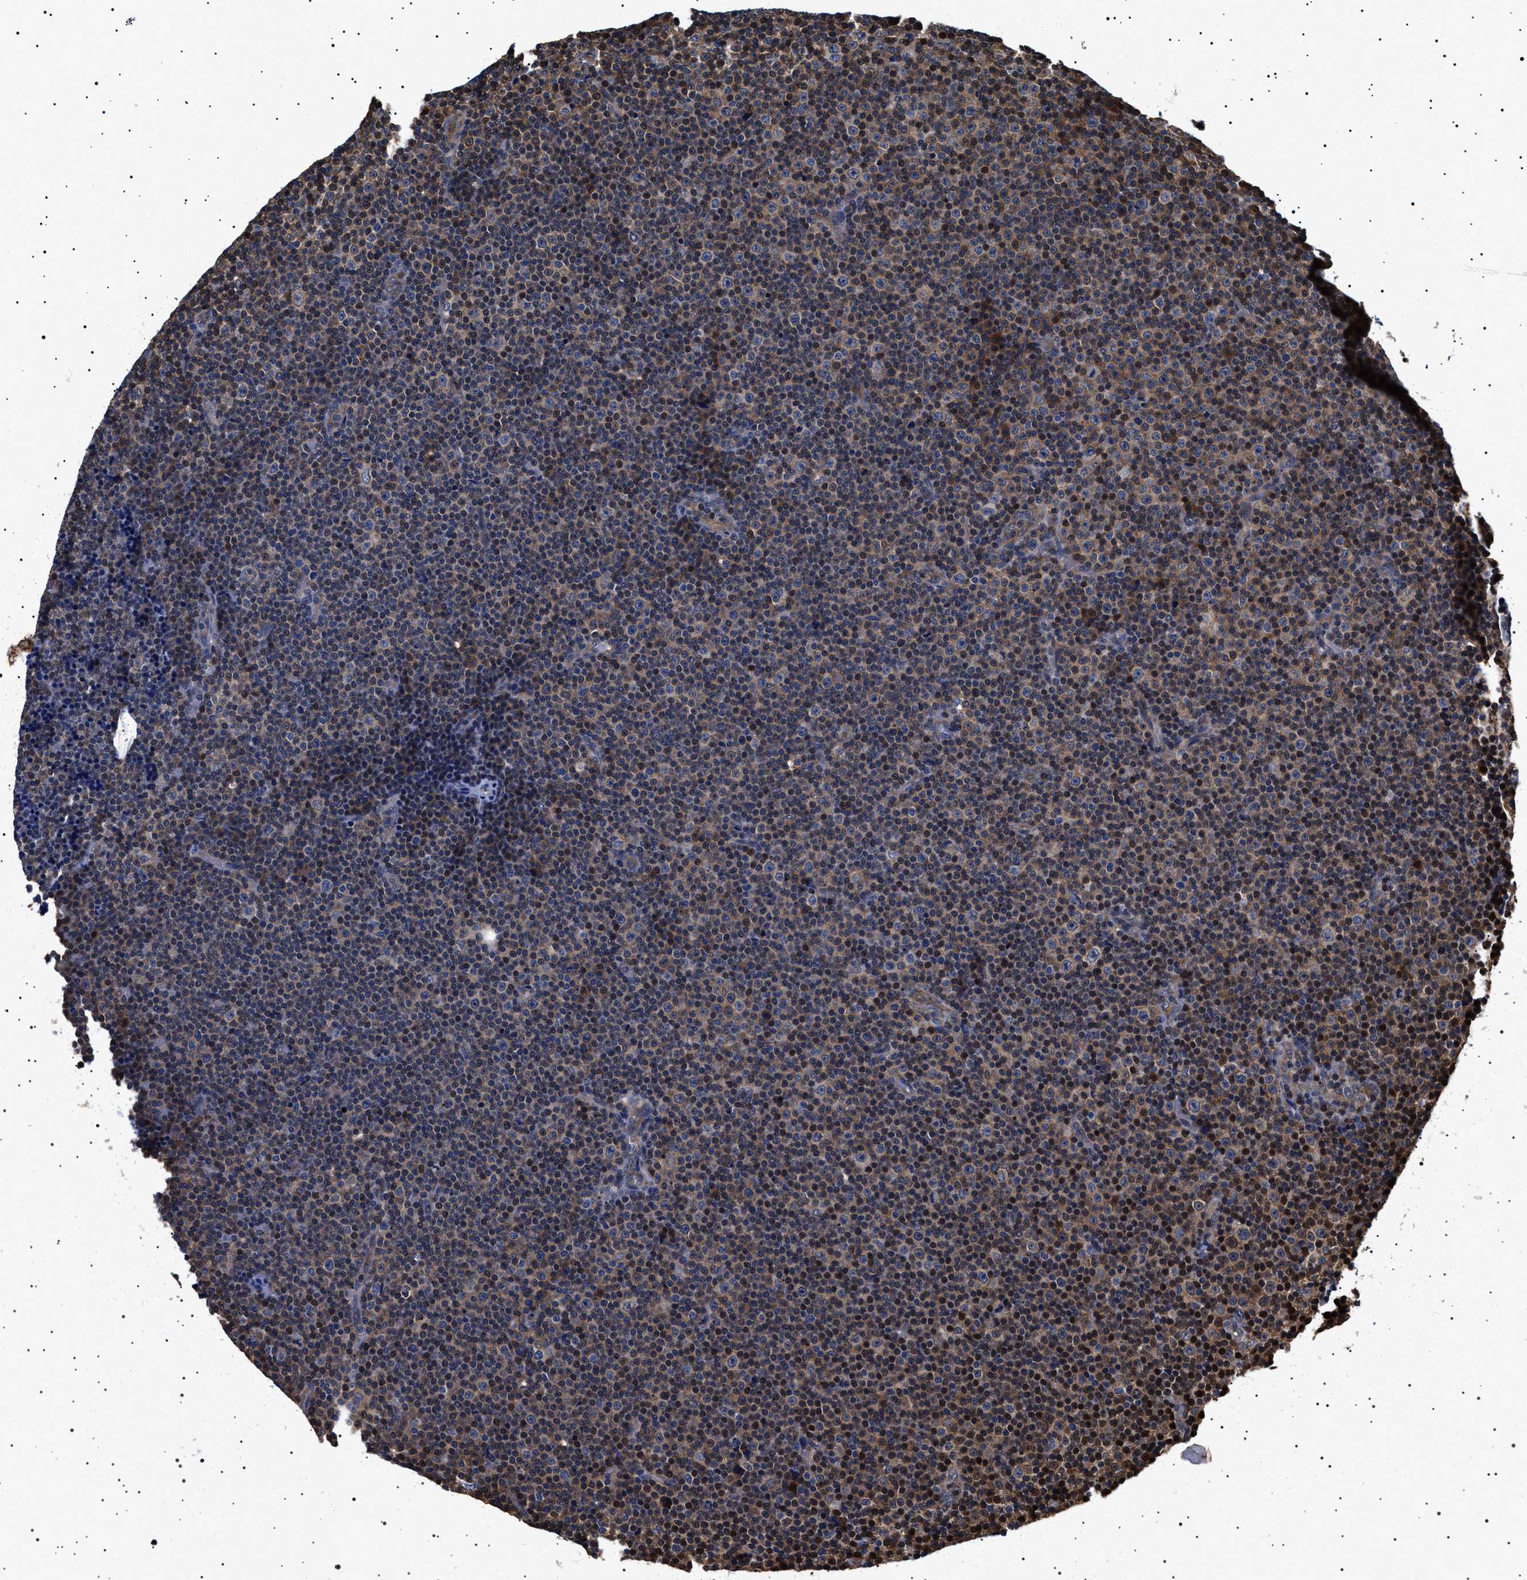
{"staining": {"intensity": "moderate", "quantity": "25%-75%", "location": "nuclear"}, "tissue": "lymphoma", "cell_type": "Tumor cells", "image_type": "cancer", "snomed": [{"axis": "morphology", "description": "Malignant lymphoma, non-Hodgkin's type, Low grade"}, {"axis": "topography", "description": "Lymph node"}], "caption": "An immunohistochemistry micrograph of tumor tissue is shown. Protein staining in brown shows moderate nuclear positivity in low-grade malignant lymphoma, non-Hodgkin's type within tumor cells.", "gene": "SLC4A7", "patient": {"sex": "female", "age": 67}}